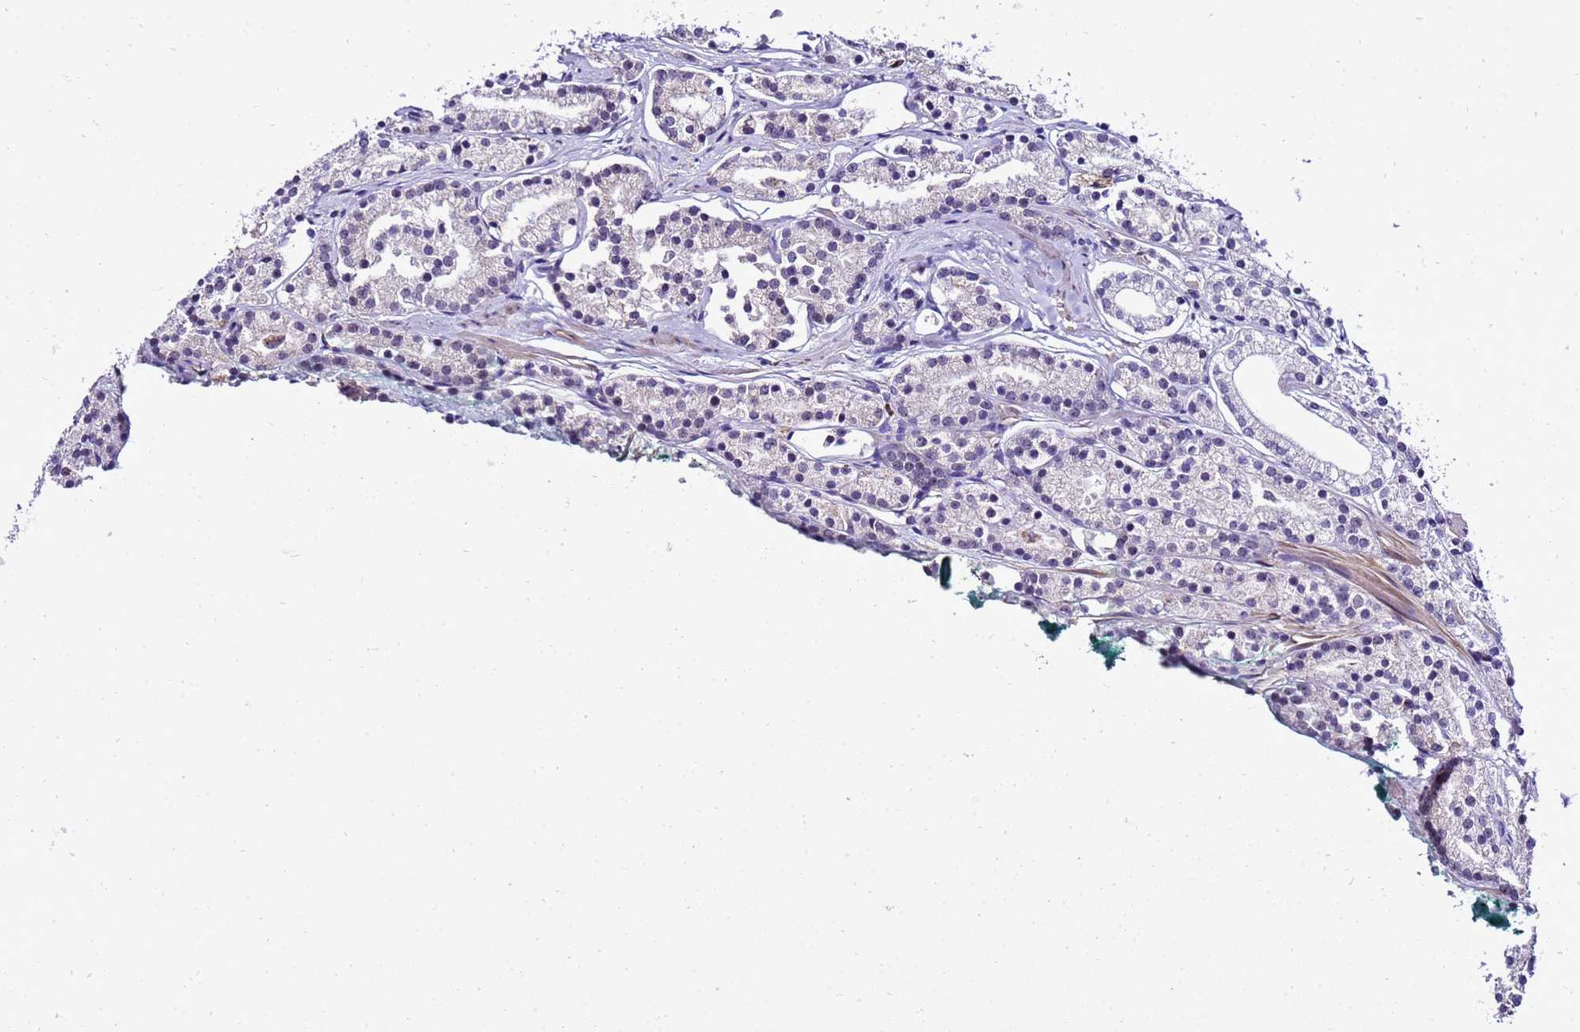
{"staining": {"intensity": "negative", "quantity": "none", "location": "none"}, "tissue": "prostate cancer", "cell_type": "Tumor cells", "image_type": "cancer", "snomed": [{"axis": "morphology", "description": "Adenocarcinoma, High grade"}, {"axis": "topography", "description": "Prostate"}], "caption": "The immunohistochemistry (IHC) histopathology image has no significant staining in tumor cells of prostate high-grade adenocarcinoma tissue. (DAB IHC, high magnification).", "gene": "DPH6", "patient": {"sex": "male", "age": 69}}